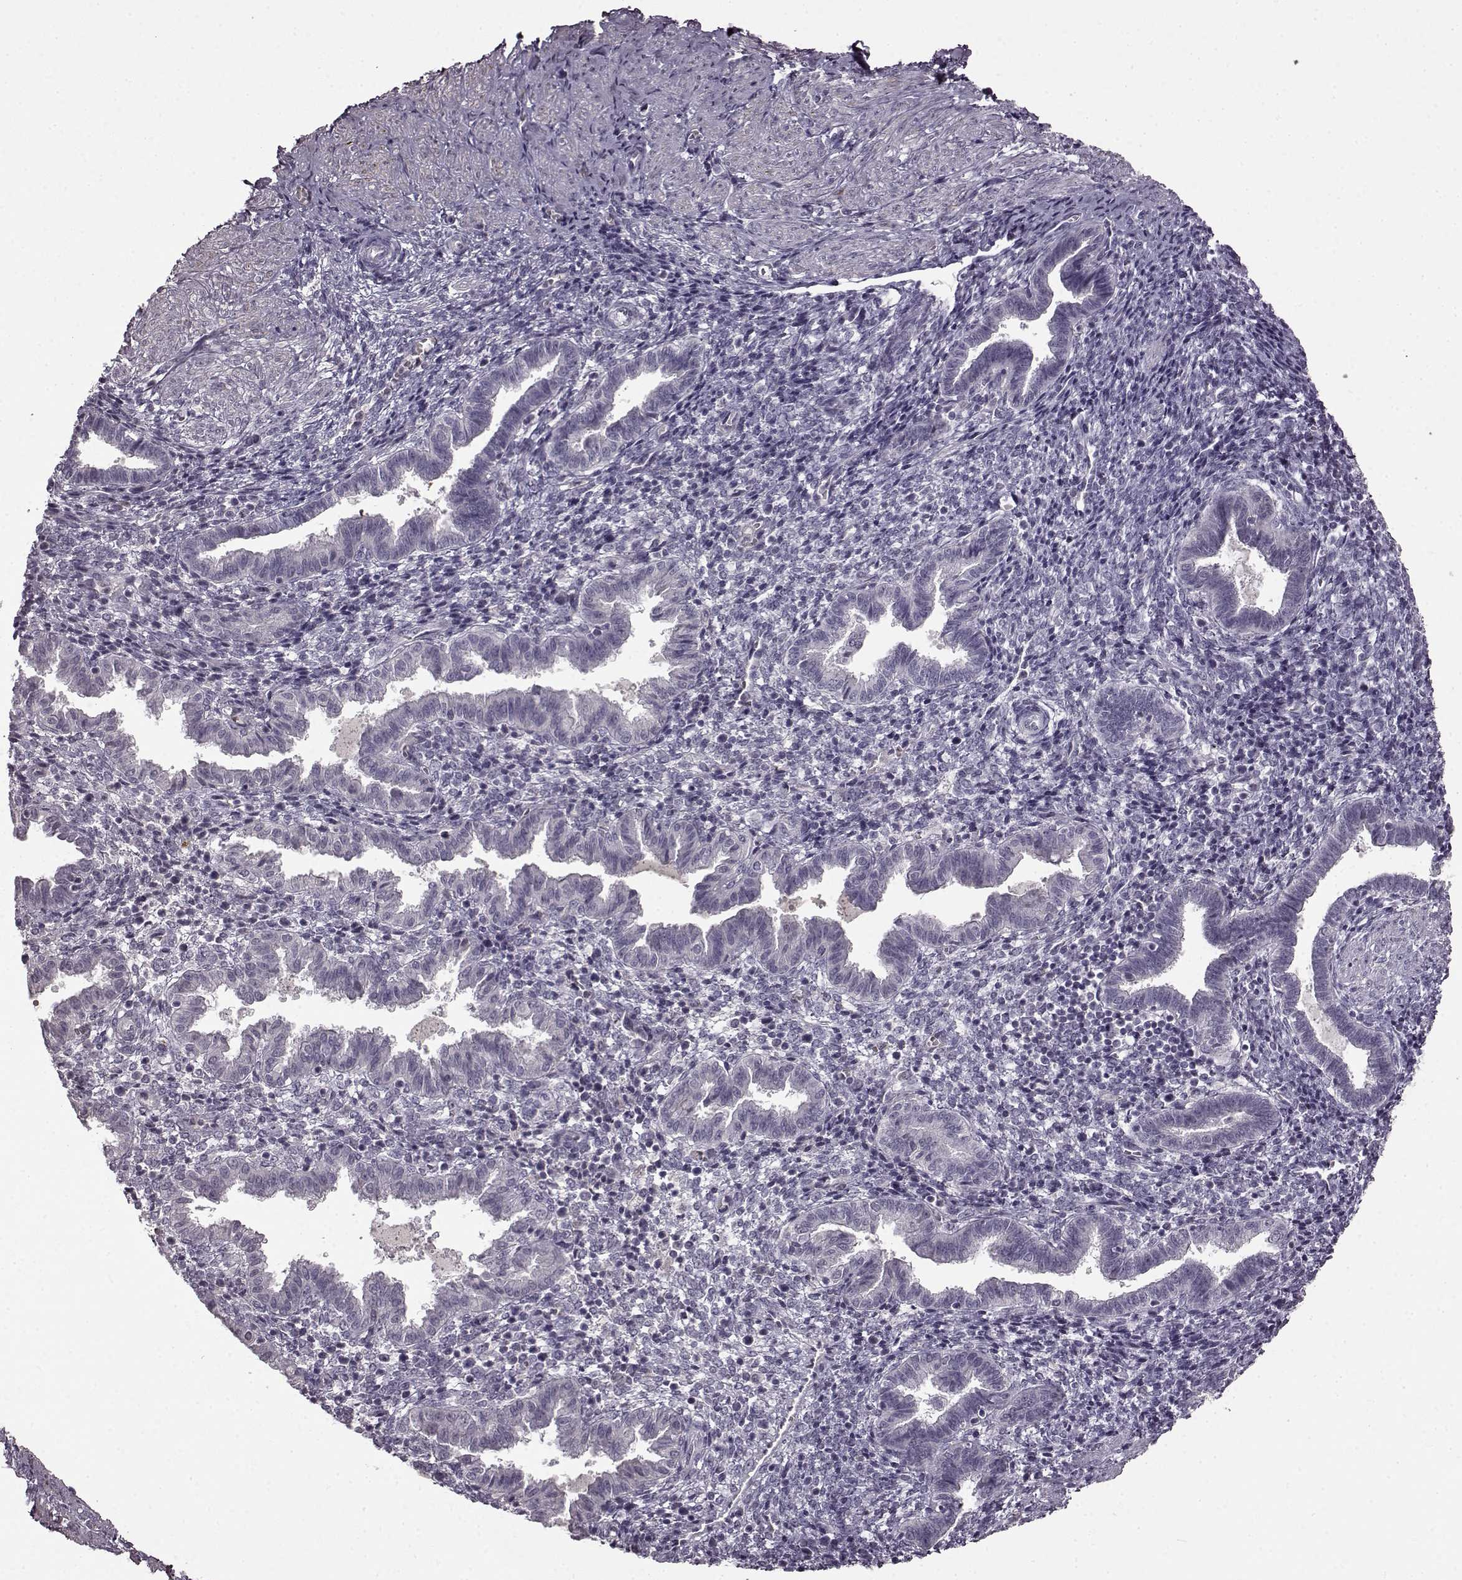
{"staining": {"intensity": "negative", "quantity": "none", "location": "none"}, "tissue": "endometrium", "cell_type": "Cells in endometrial stroma", "image_type": "normal", "snomed": [{"axis": "morphology", "description": "Normal tissue, NOS"}, {"axis": "topography", "description": "Endometrium"}], "caption": "High power microscopy photomicrograph of an immunohistochemistry image of normal endometrium, revealing no significant staining in cells in endometrial stroma. The staining was performed using DAB to visualize the protein expression in brown, while the nuclei were stained in blue with hematoxylin (Magnification: 20x).", "gene": "CNGA3", "patient": {"sex": "female", "age": 37}}